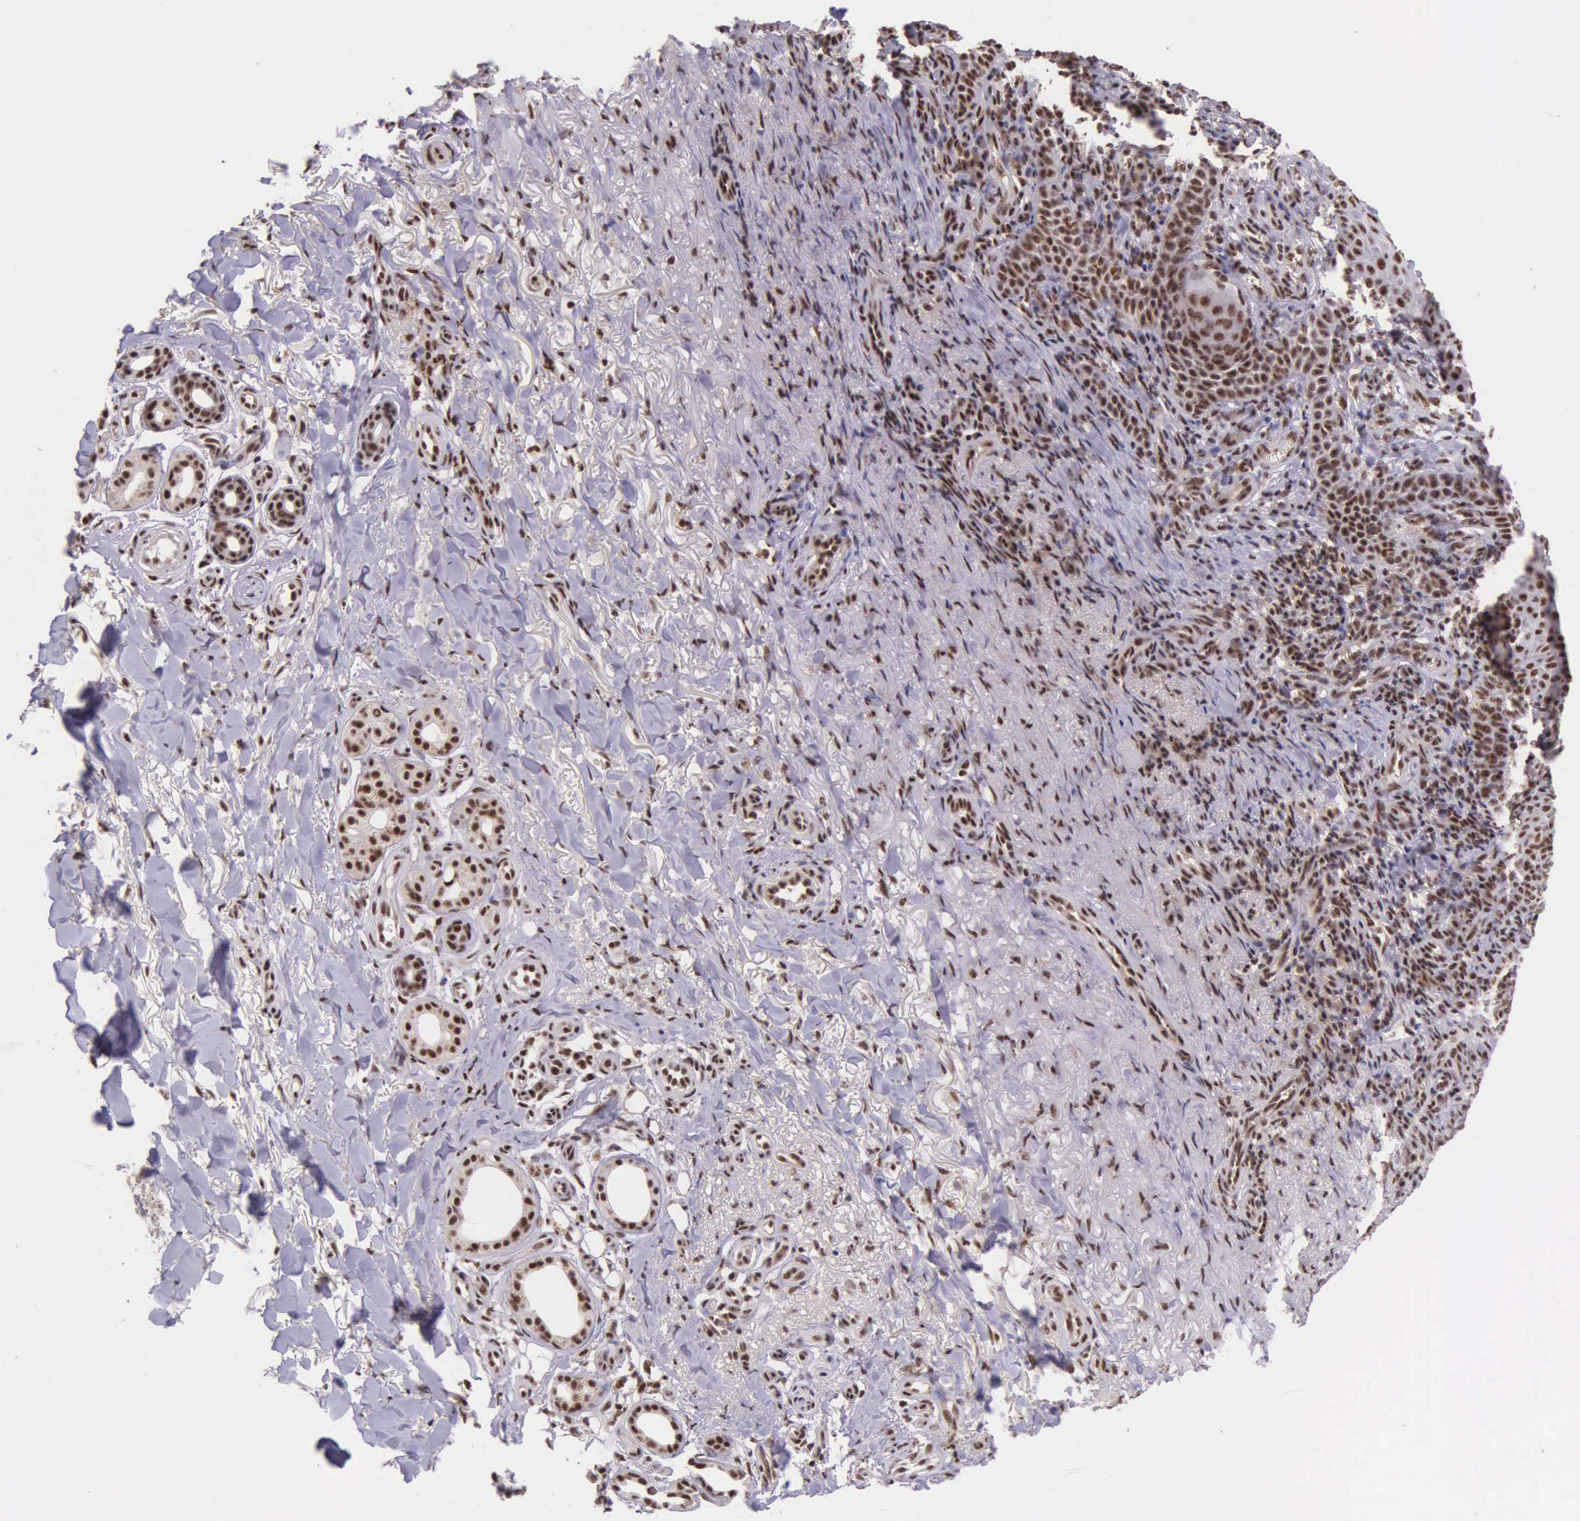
{"staining": {"intensity": "moderate", "quantity": ">75%", "location": "nuclear"}, "tissue": "skin cancer", "cell_type": "Tumor cells", "image_type": "cancer", "snomed": [{"axis": "morphology", "description": "Basal cell carcinoma"}, {"axis": "topography", "description": "Skin"}], "caption": "Moderate nuclear protein positivity is appreciated in about >75% of tumor cells in skin cancer (basal cell carcinoma).", "gene": "FAM47A", "patient": {"sex": "male", "age": 81}}